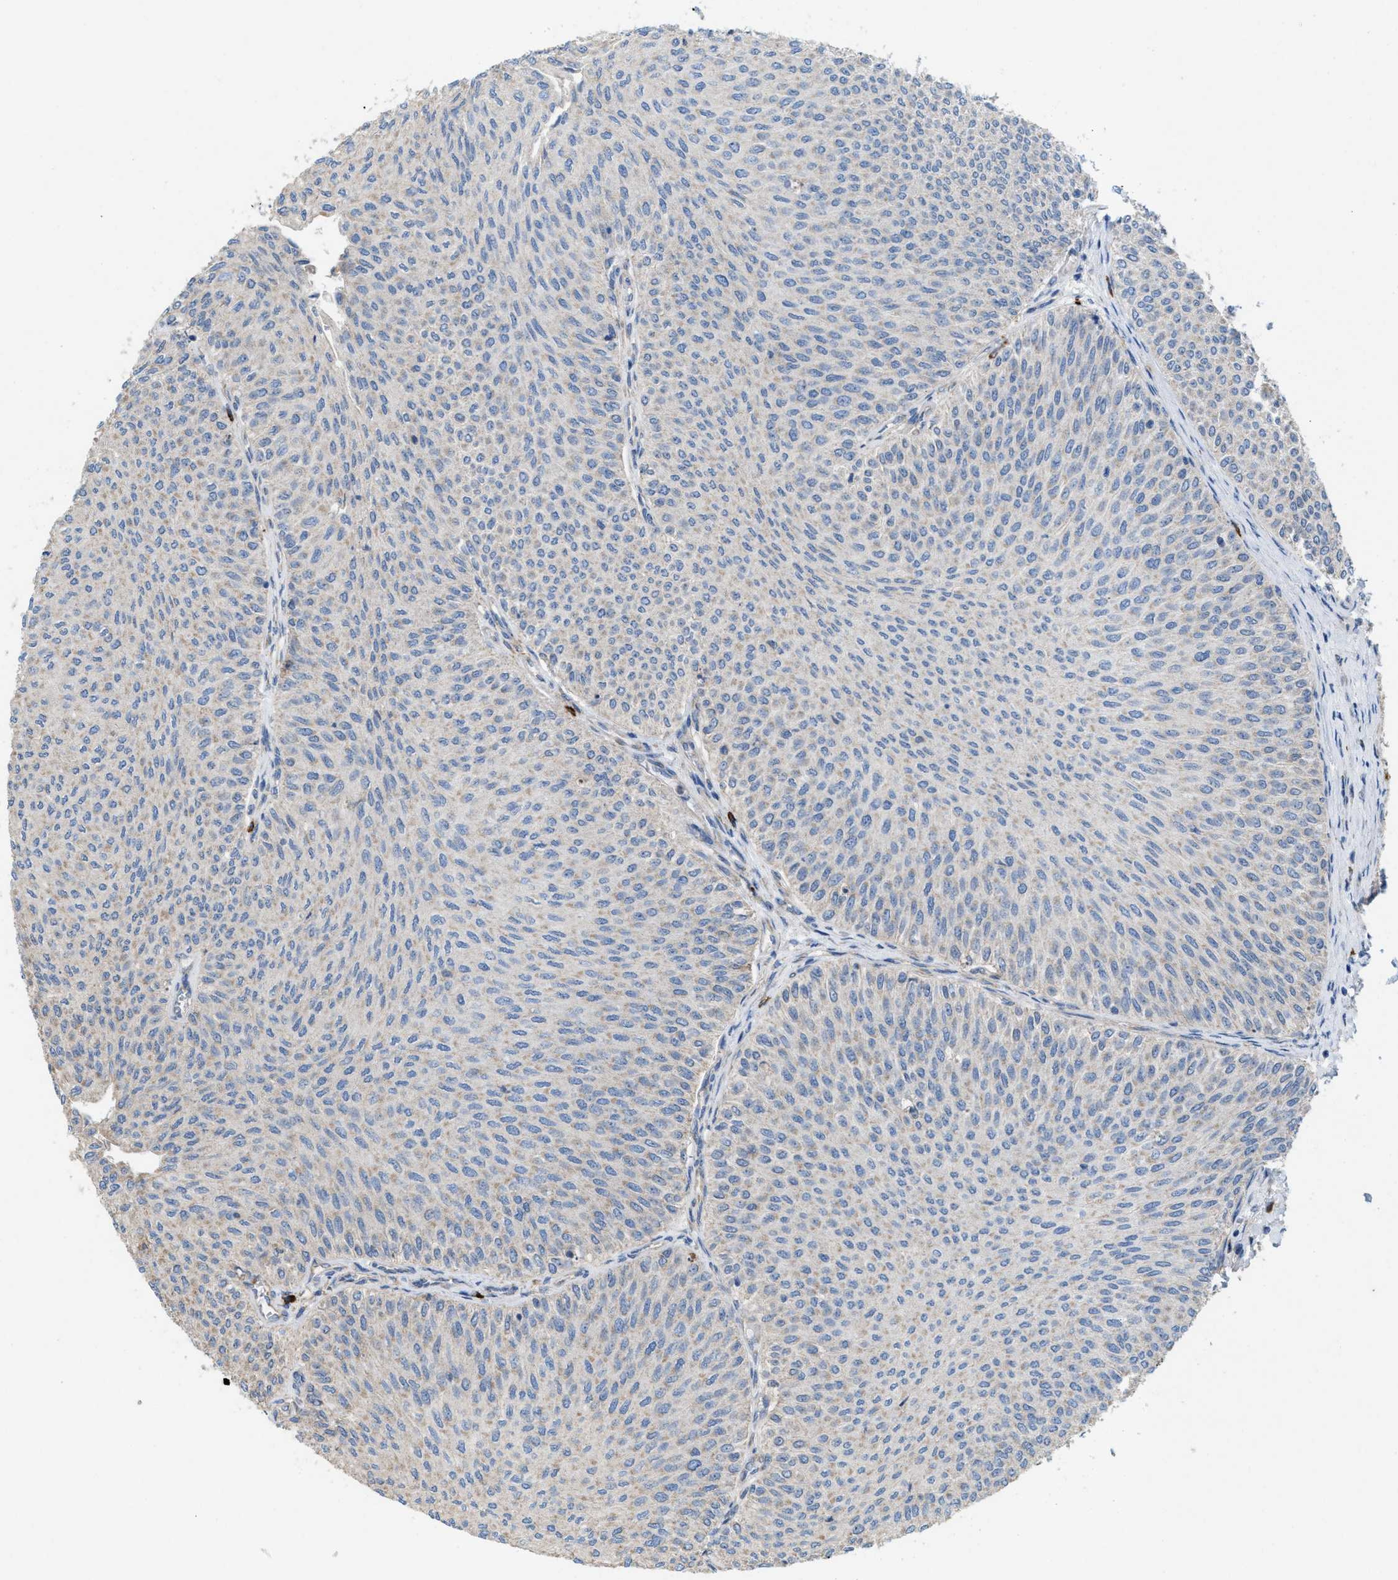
{"staining": {"intensity": "negative", "quantity": "none", "location": "none"}, "tissue": "urothelial cancer", "cell_type": "Tumor cells", "image_type": "cancer", "snomed": [{"axis": "morphology", "description": "Urothelial carcinoma, Low grade"}, {"axis": "topography", "description": "Urinary bladder"}], "caption": "Tumor cells are negative for brown protein staining in urothelial cancer.", "gene": "DYNC2I1", "patient": {"sex": "male", "age": 78}}